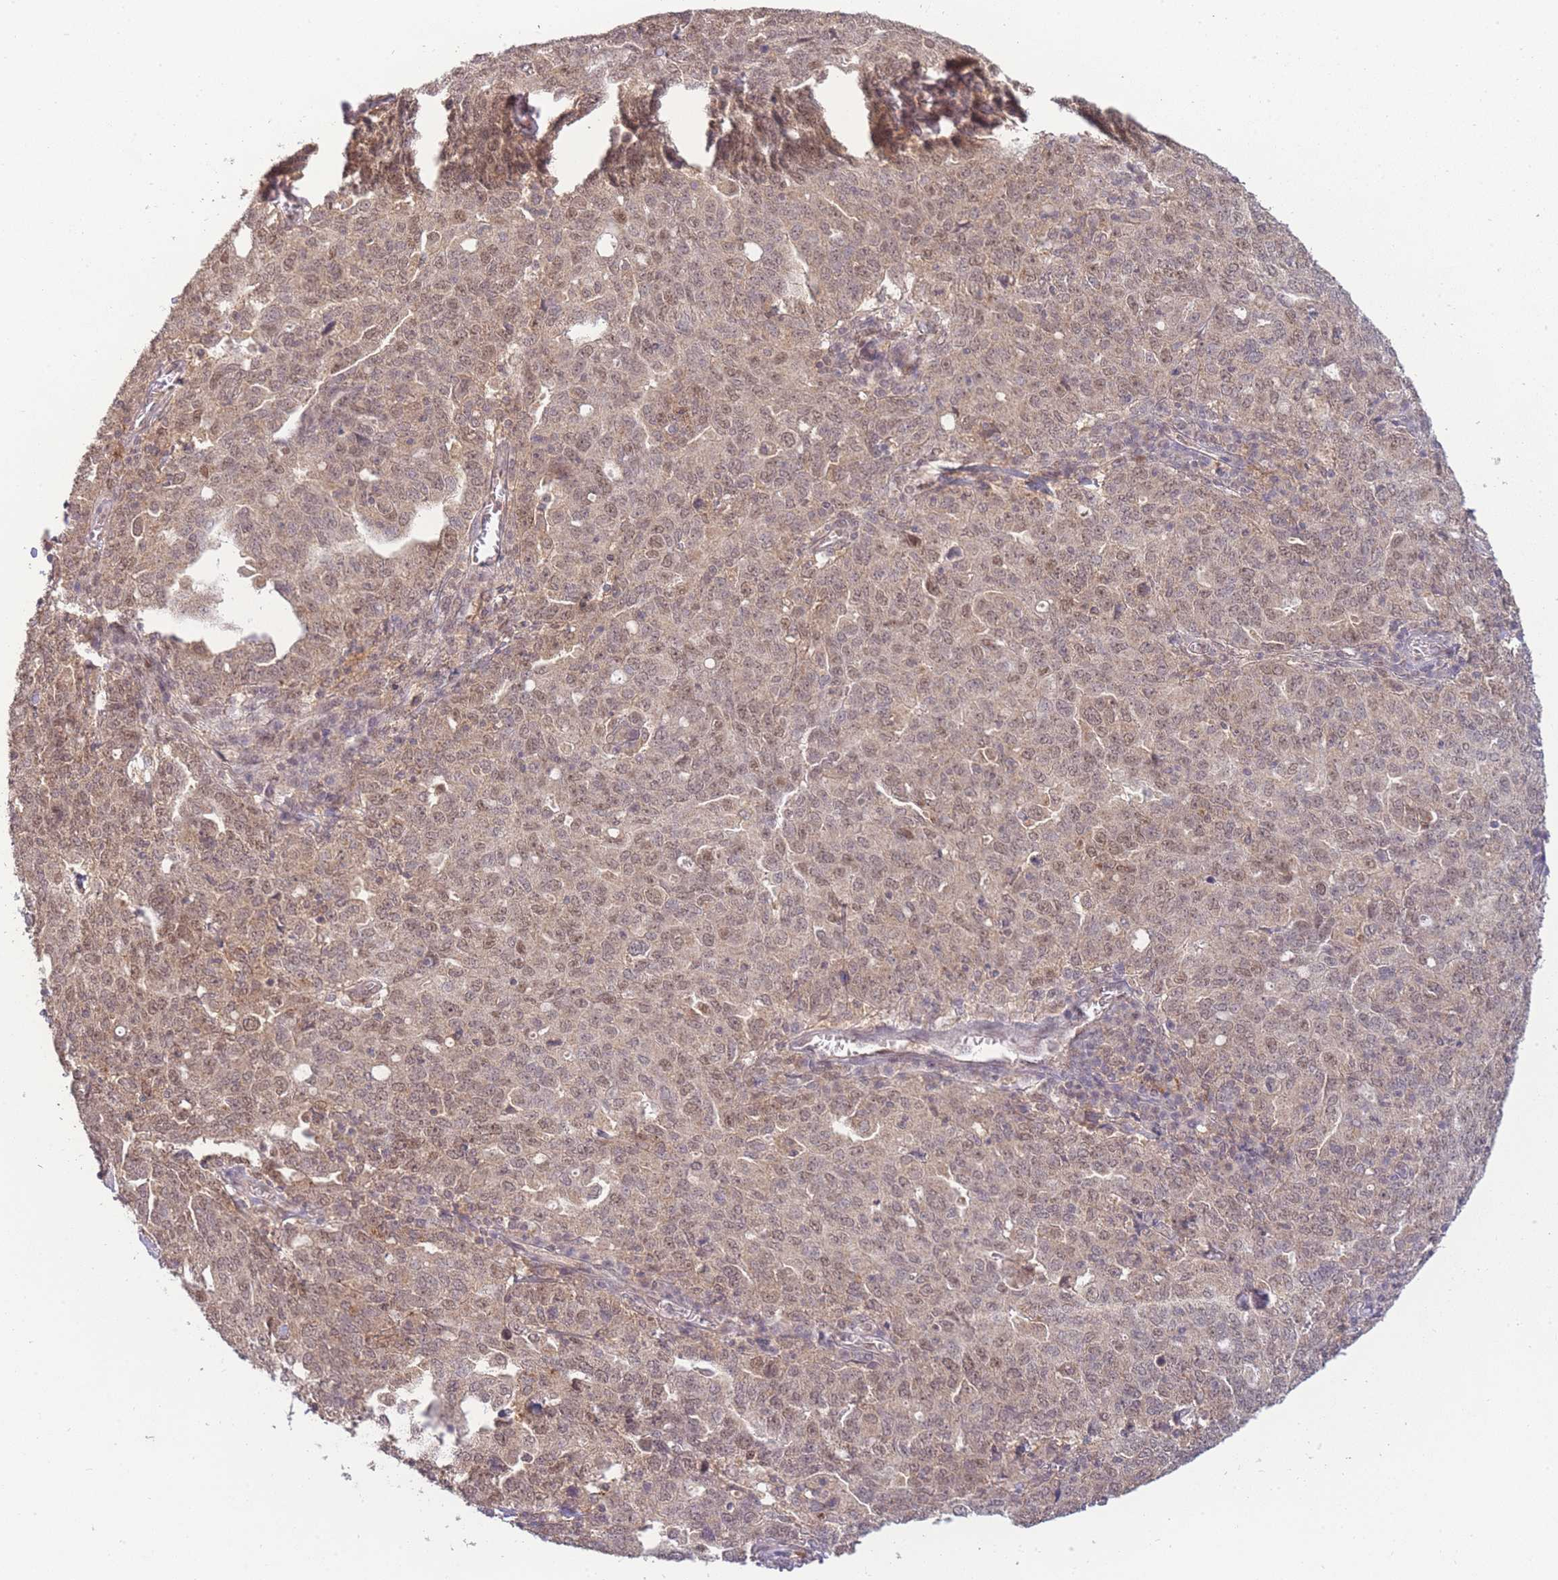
{"staining": {"intensity": "weak", "quantity": ">75%", "location": "cytoplasmic/membranous,nuclear"}, "tissue": "ovarian cancer", "cell_type": "Tumor cells", "image_type": "cancer", "snomed": [{"axis": "morphology", "description": "Carcinoma, endometroid"}, {"axis": "topography", "description": "Ovary"}], "caption": "Protein staining of ovarian cancer (endometroid carcinoma) tissue displays weak cytoplasmic/membranous and nuclear positivity in approximately >75% of tumor cells.", "gene": "RNF144B", "patient": {"sex": "female", "age": 62}}